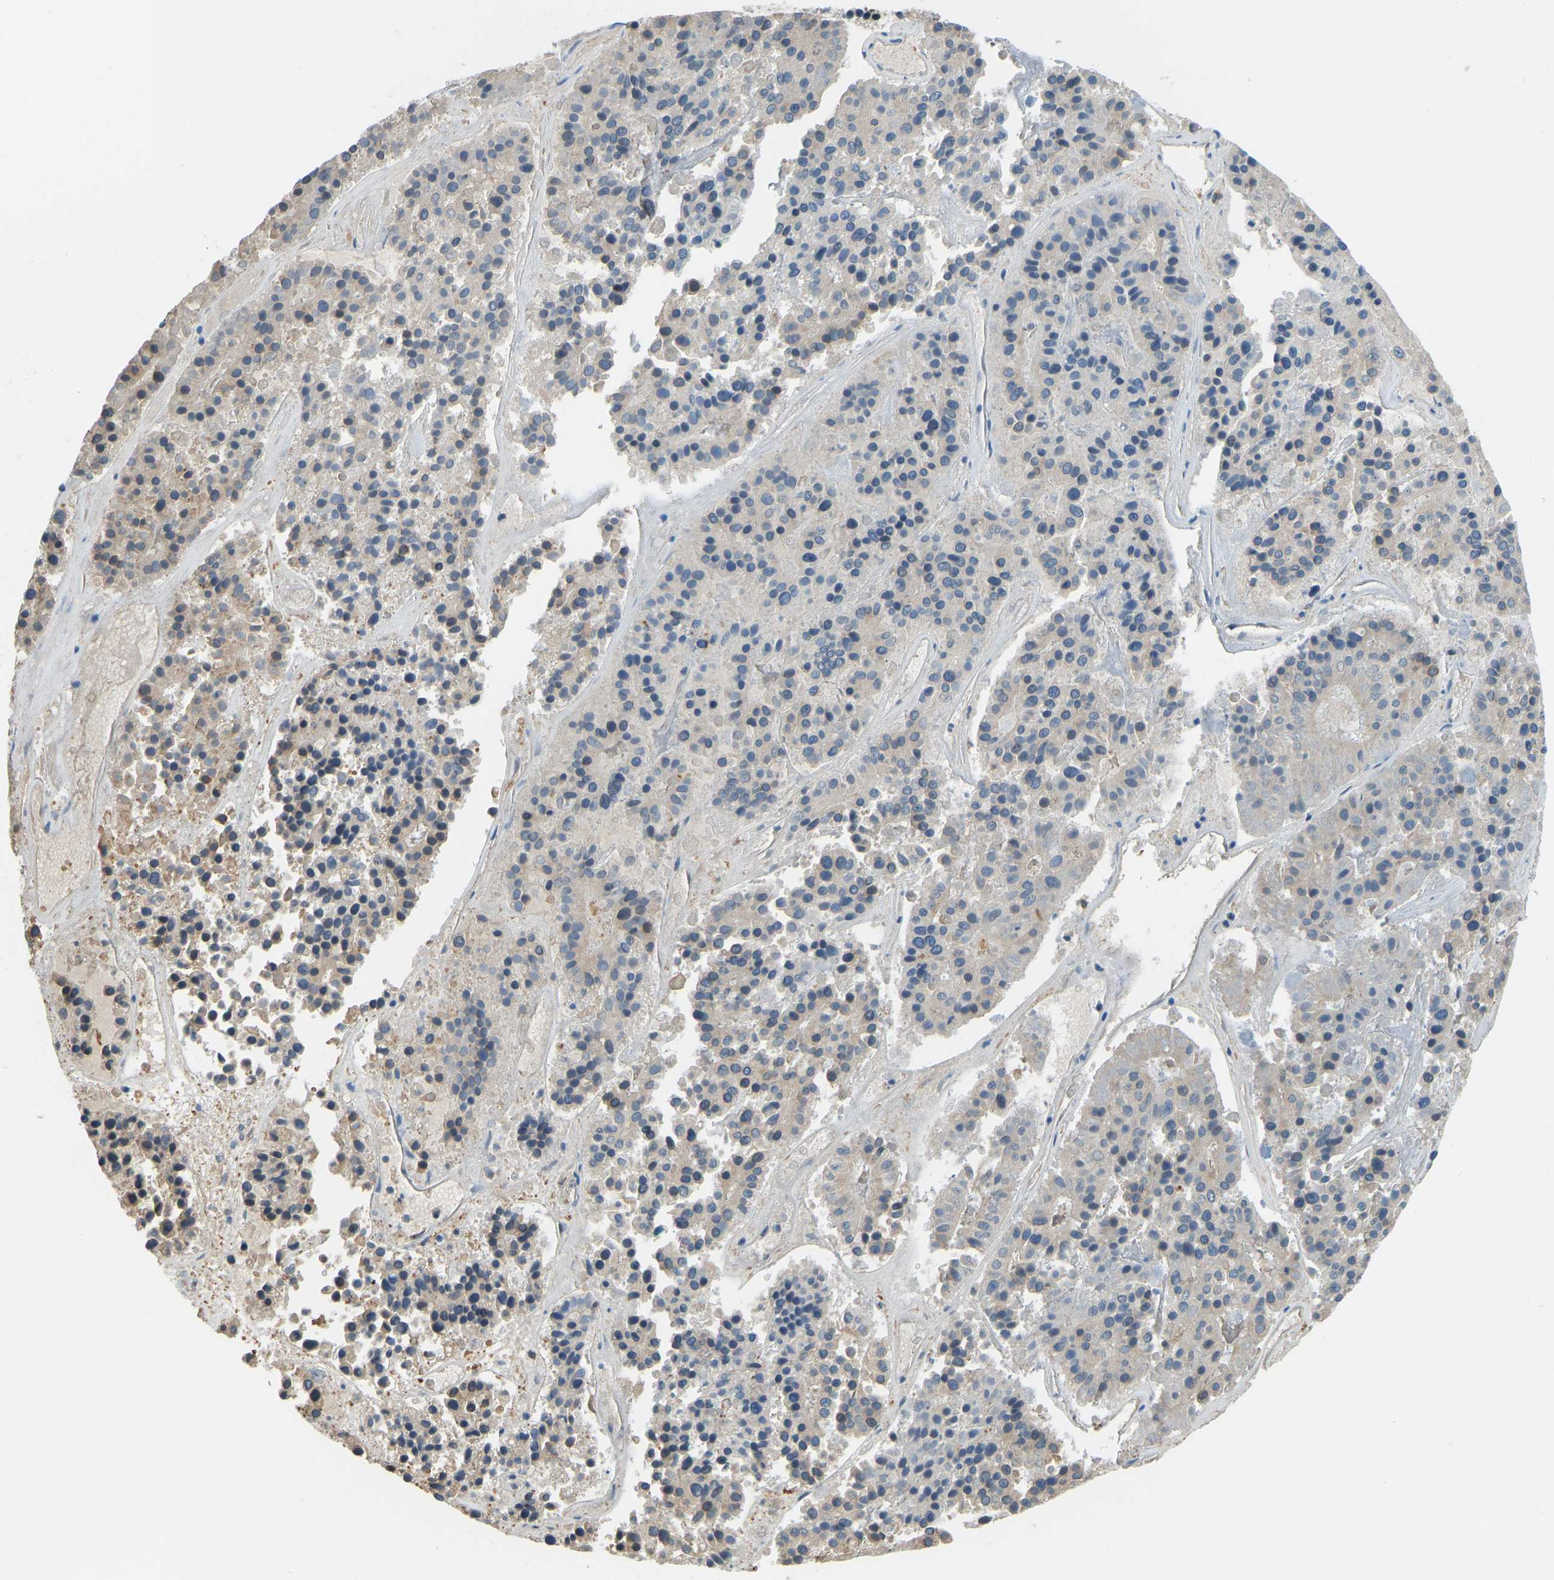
{"staining": {"intensity": "weak", "quantity": "<25%", "location": "cytoplasmic/membranous"}, "tissue": "pancreatic cancer", "cell_type": "Tumor cells", "image_type": "cancer", "snomed": [{"axis": "morphology", "description": "Adenocarcinoma, NOS"}, {"axis": "topography", "description": "Pancreas"}], "caption": "An IHC photomicrograph of pancreatic cancer (adenocarcinoma) is shown. There is no staining in tumor cells of pancreatic cancer (adenocarcinoma).", "gene": "OS9", "patient": {"sex": "male", "age": 50}}